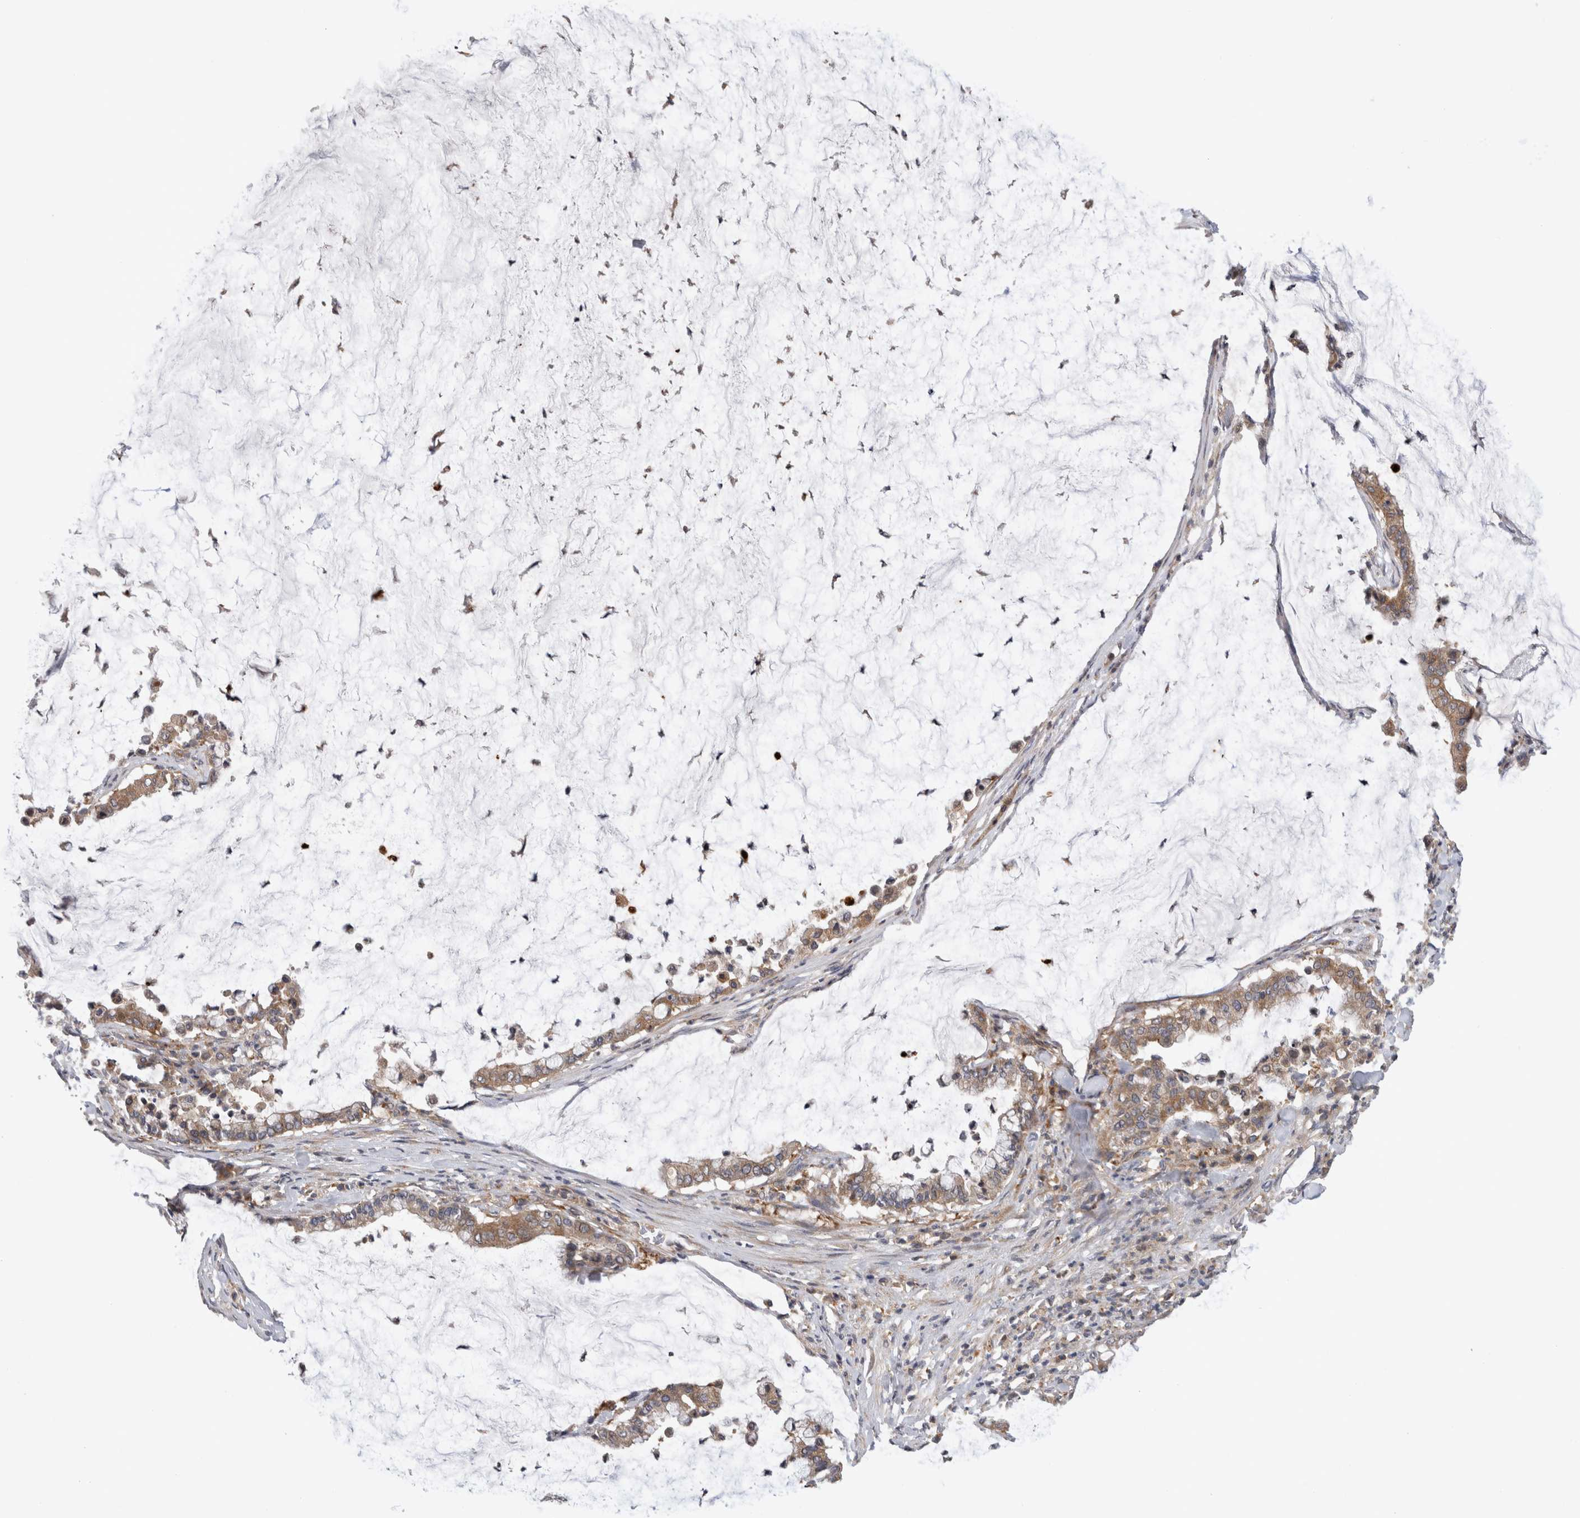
{"staining": {"intensity": "moderate", "quantity": ">75%", "location": "cytoplasmic/membranous"}, "tissue": "pancreatic cancer", "cell_type": "Tumor cells", "image_type": "cancer", "snomed": [{"axis": "morphology", "description": "Adenocarcinoma, NOS"}, {"axis": "topography", "description": "Pancreas"}], "caption": "Protein staining of pancreatic adenocarcinoma tissue displays moderate cytoplasmic/membranous expression in about >75% of tumor cells.", "gene": "GRIK2", "patient": {"sex": "male", "age": 41}}